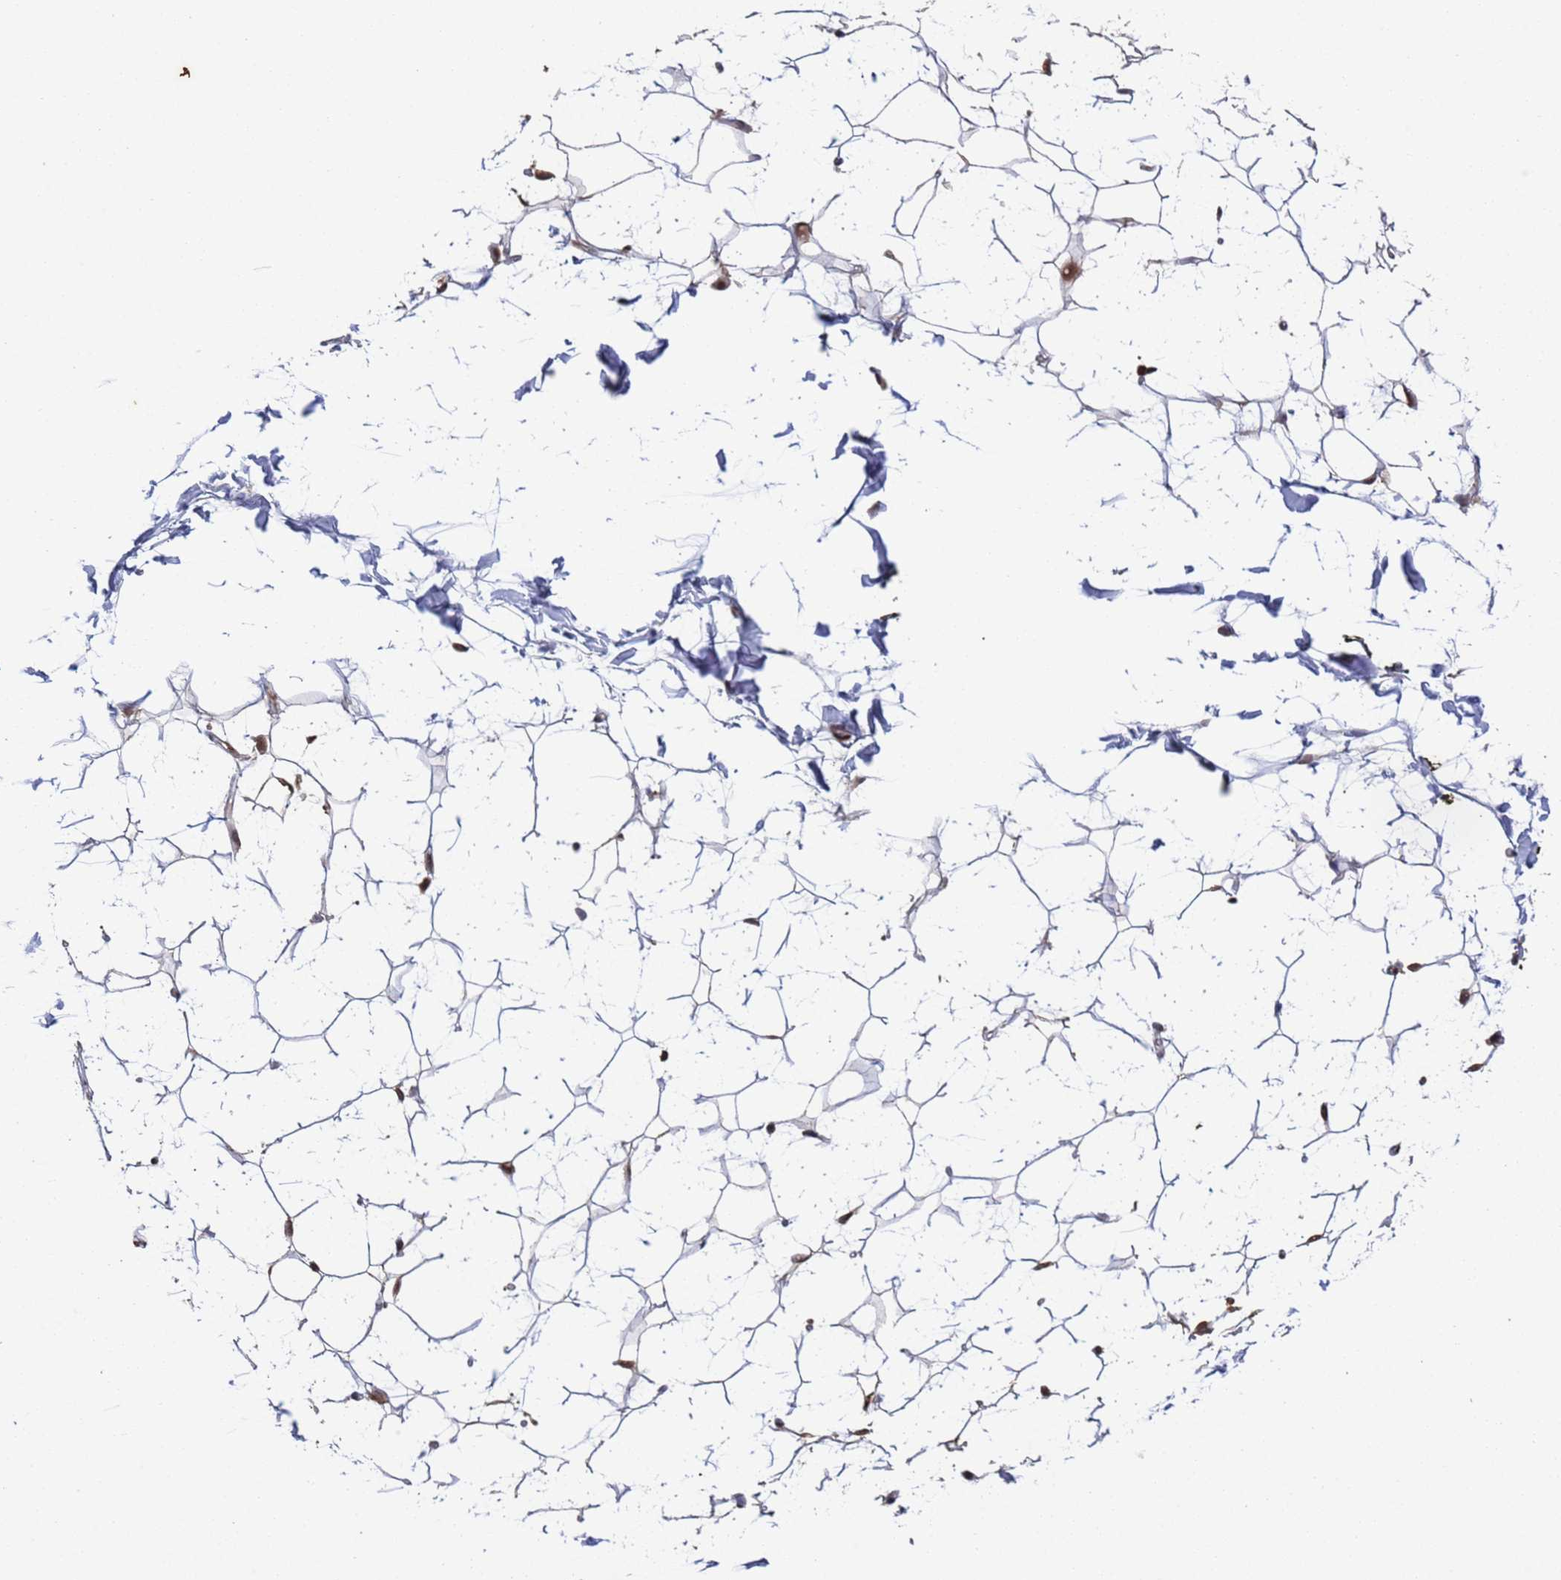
{"staining": {"intensity": "weak", "quantity": ">75%", "location": "cytoplasmic/membranous"}, "tissue": "adipose tissue", "cell_type": "Adipocytes", "image_type": "normal", "snomed": [{"axis": "morphology", "description": "Normal tissue, NOS"}, {"axis": "topography", "description": "Breast"}], "caption": "Immunohistochemistry image of unremarkable adipose tissue: human adipose tissue stained using IHC demonstrates low levels of weak protein expression localized specifically in the cytoplasmic/membranous of adipocytes, appearing as a cytoplasmic/membranous brown color.", "gene": "FUBP3", "patient": {"sex": "female", "age": 26}}